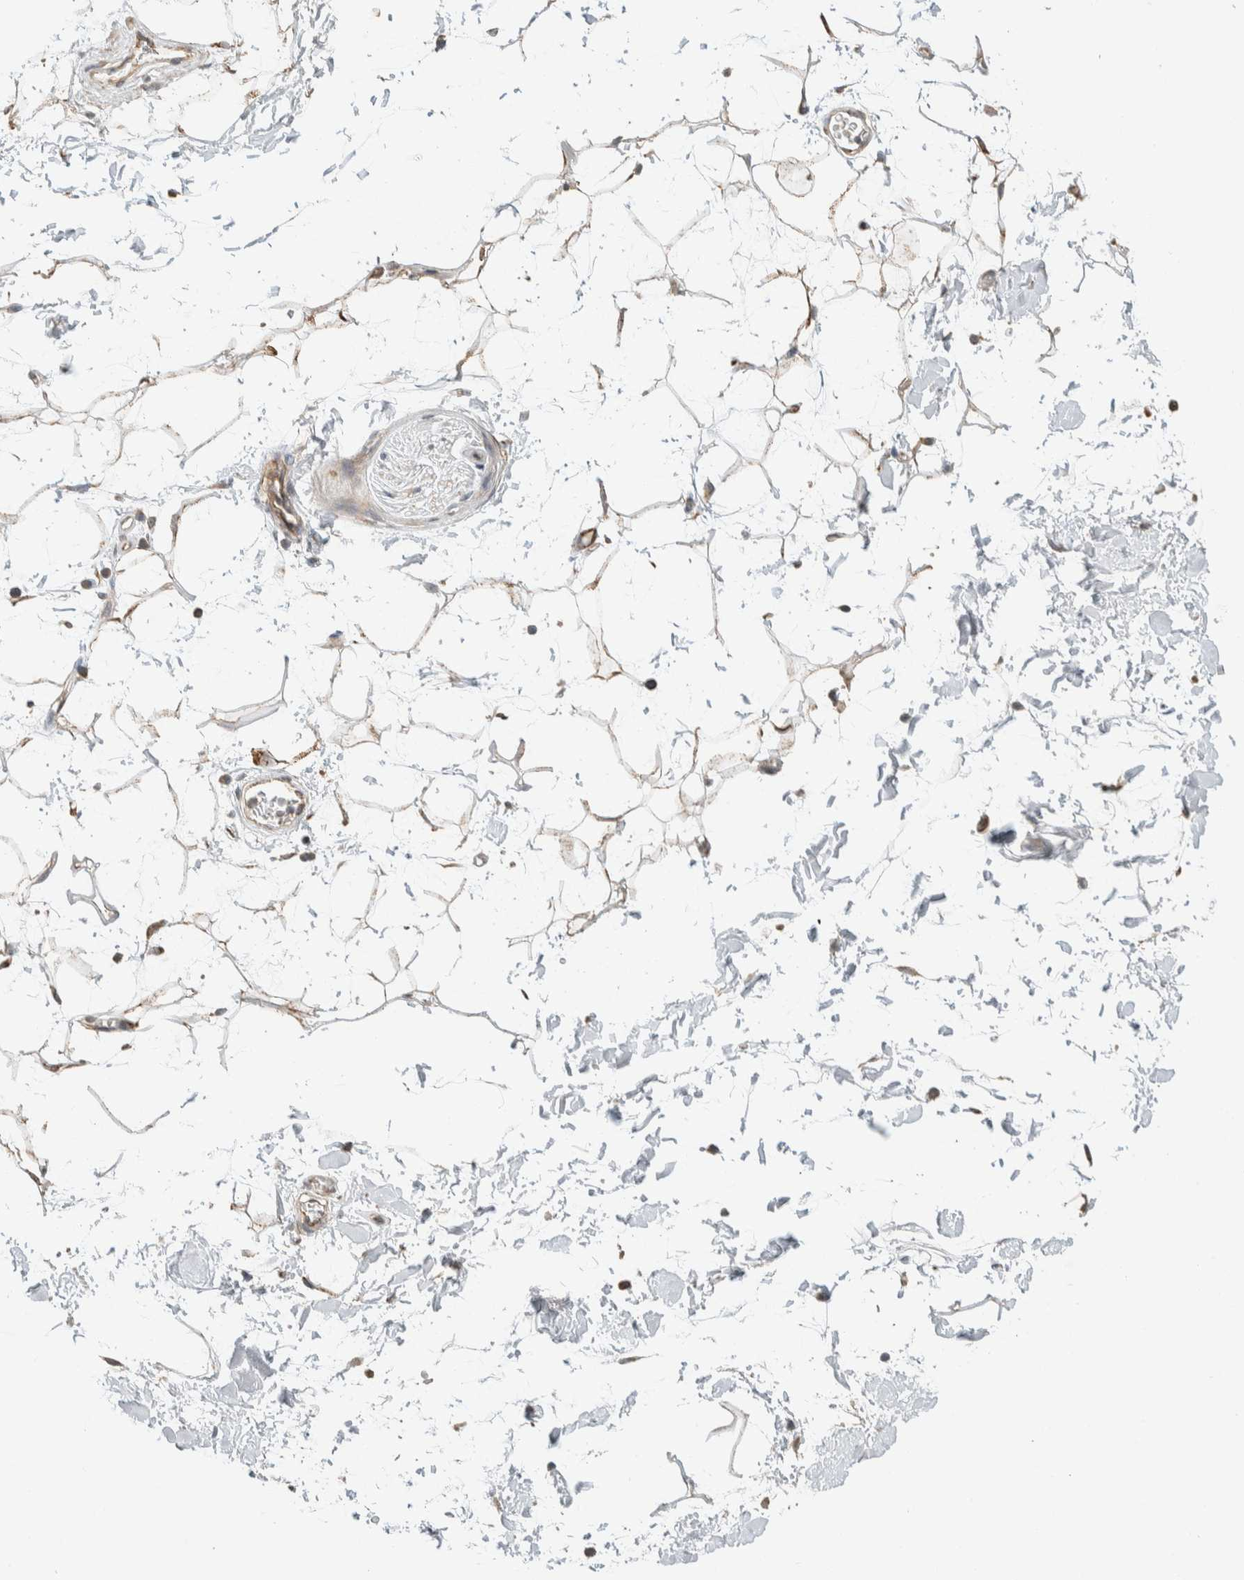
{"staining": {"intensity": "weak", "quantity": "25%-75%", "location": "cytoplasmic/membranous"}, "tissue": "adipose tissue", "cell_type": "Adipocytes", "image_type": "normal", "snomed": [{"axis": "morphology", "description": "Normal tissue, NOS"}, {"axis": "topography", "description": "Soft tissue"}], "caption": "Adipocytes reveal low levels of weak cytoplasmic/membranous positivity in about 25%-75% of cells in unremarkable human adipose tissue. (IHC, brightfield microscopy, high magnification).", "gene": "PDE7B", "patient": {"sex": "male", "age": 72}}